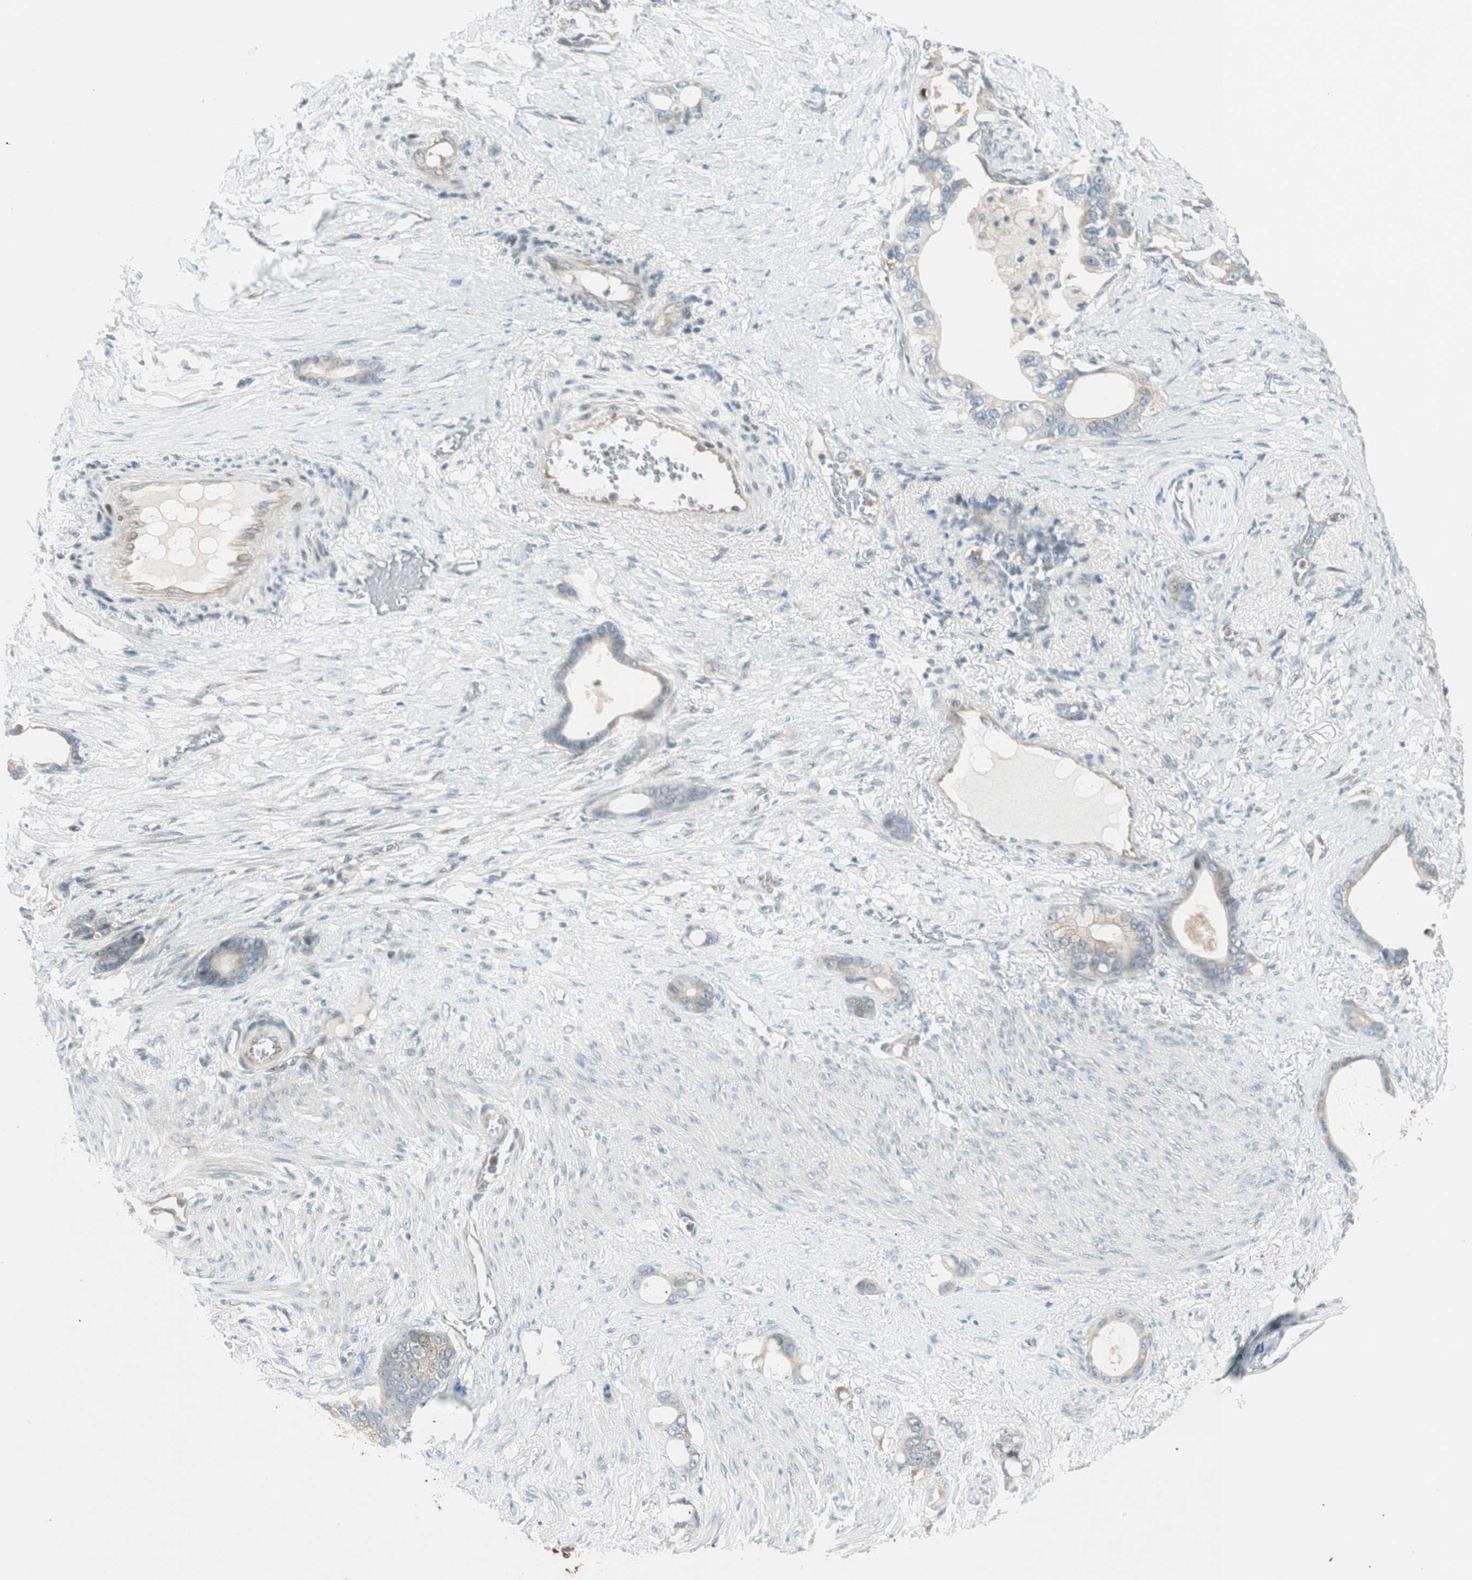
{"staining": {"intensity": "weak", "quantity": ">75%", "location": "cytoplasmic/membranous"}, "tissue": "stomach cancer", "cell_type": "Tumor cells", "image_type": "cancer", "snomed": [{"axis": "morphology", "description": "Adenocarcinoma, NOS"}, {"axis": "topography", "description": "Stomach"}], "caption": "Protein staining demonstrates weak cytoplasmic/membranous staining in approximately >75% of tumor cells in stomach cancer.", "gene": "CGRRF1", "patient": {"sex": "female", "age": 75}}